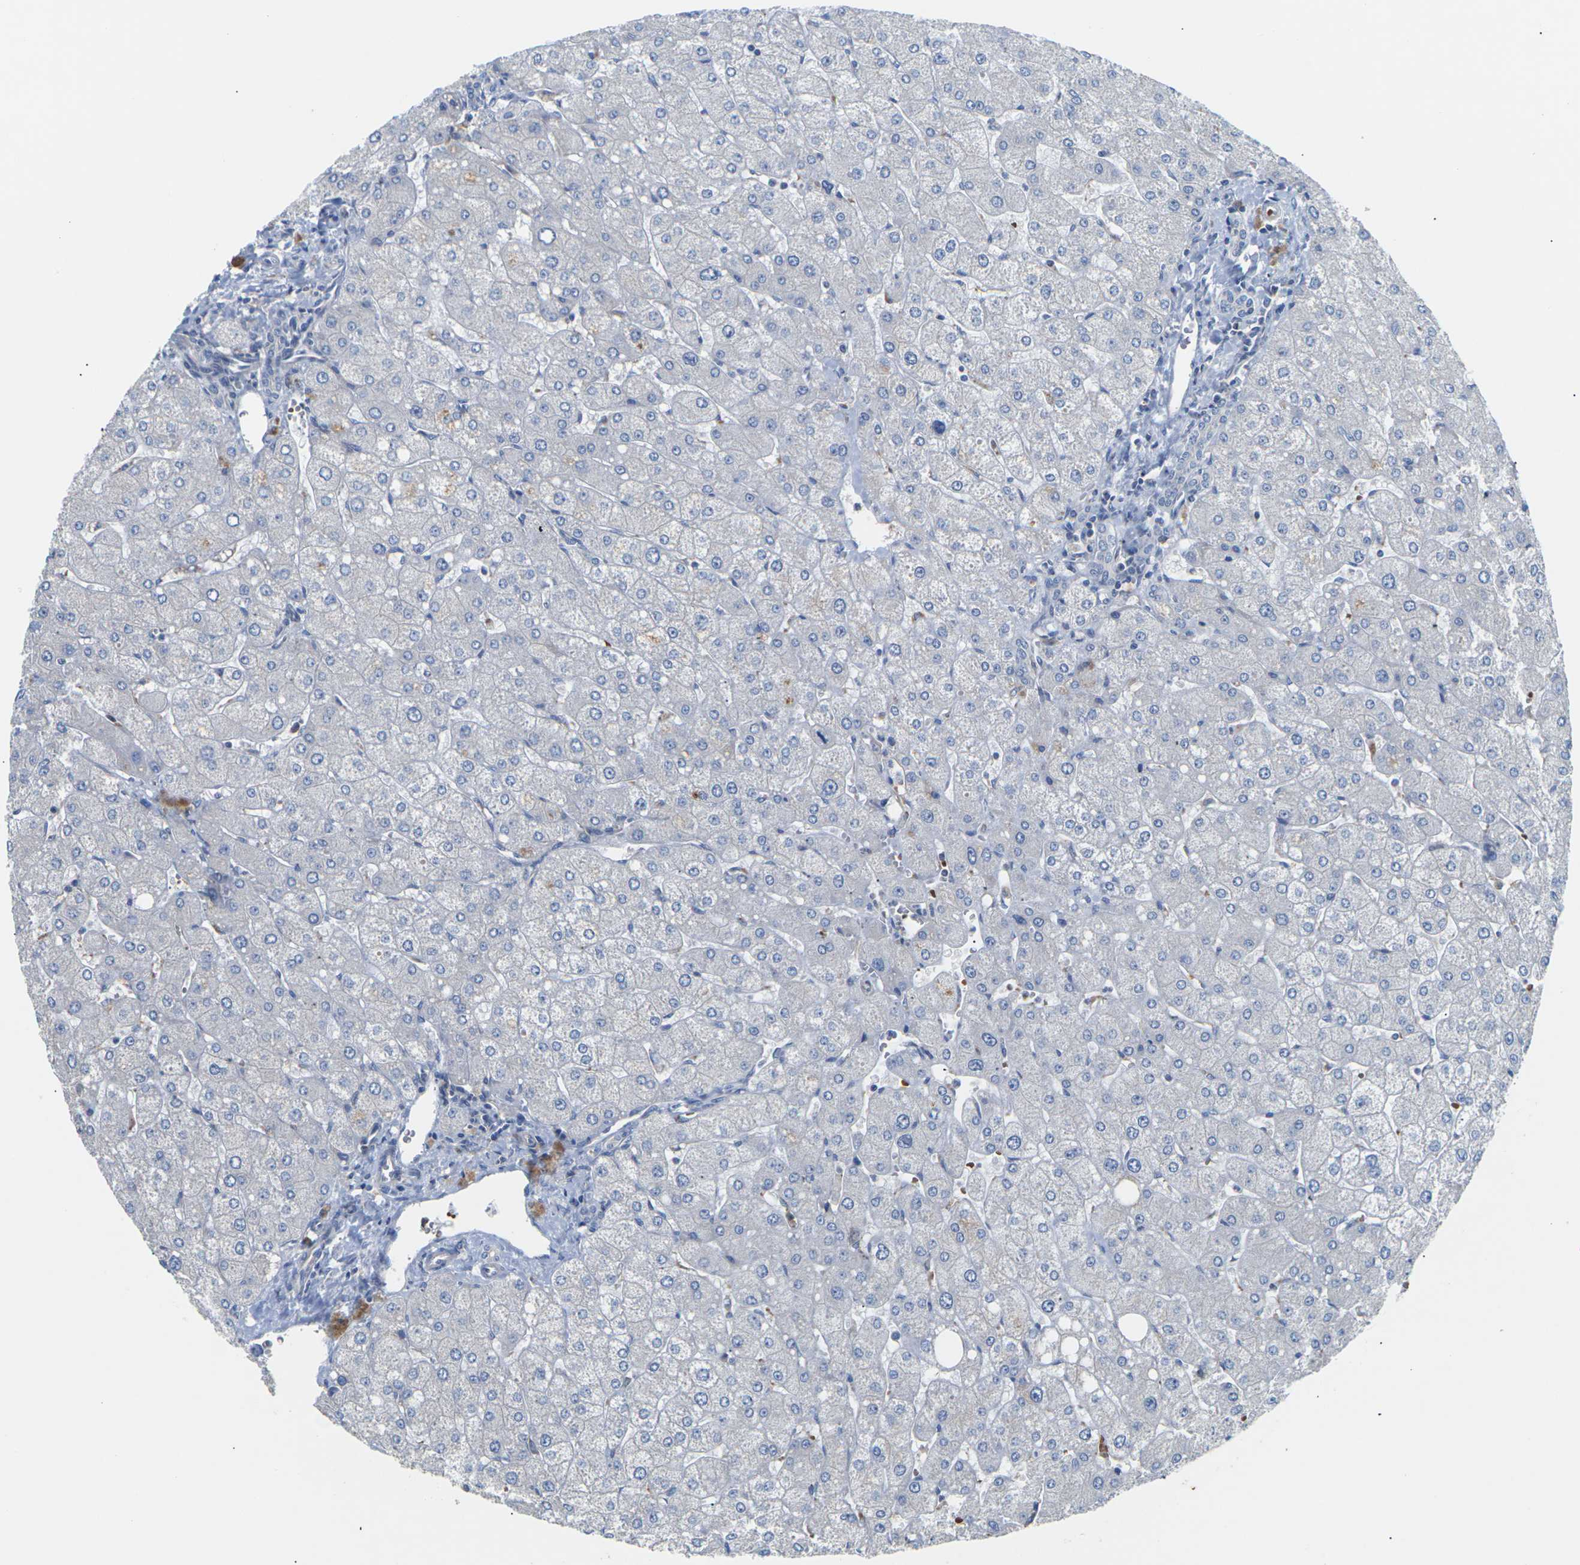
{"staining": {"intensity": "negative", "quantity": "none", "location": "none"}, "tissue": "liver", "cell_type": "Cholangiocytes", "image_type": "normal", "snomed": [{"axis": "morphology", "description": "Normal tissue, NOS"}, {"axis": "topography", "description": "Liver"}], "caption": "A photomicrograph of liver stained for a protein reveals no brown staining in cholangiocytes.", "gene": "TMCO4", "patient": {"sex": "male", "age": 55}}